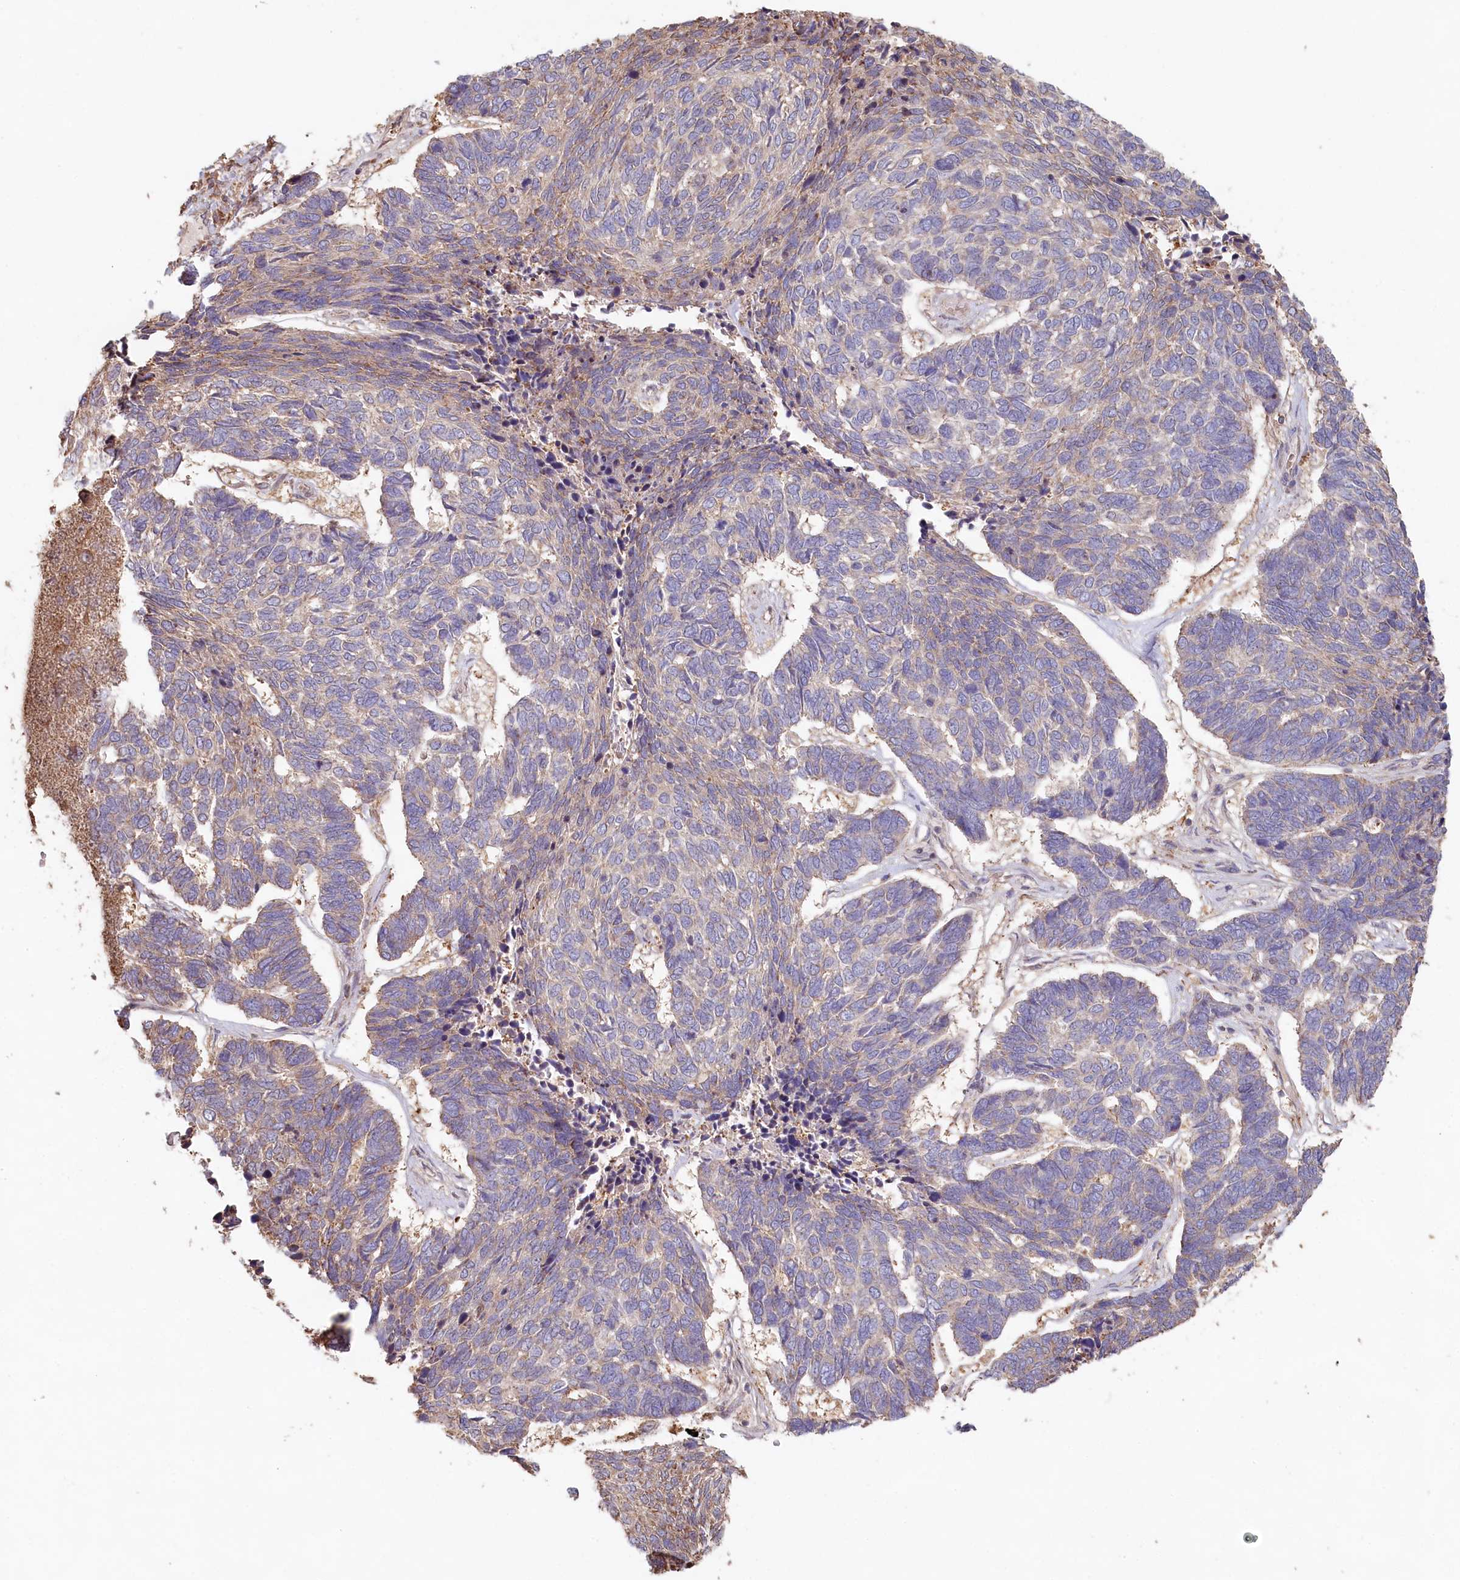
{"staining": {"intensity": "negative", "quantity": "none", "location": "none"}, "tissue": "skin cancer", "cell_type": "Tumor cells", "image_type": "cancer", "snomed": [{"axis": "morphology", "description": "Basal cell carcinoma"}, {"axis": "topography", "description": "Skin"}], "caption": "Protein analysis of basal cell carcinoma (skin) demonstrates no significant positivity in tumor cells. Nuclei are stained in blue.", "gene": "HAL", "patient": {"sex": "female", "age": 65}}